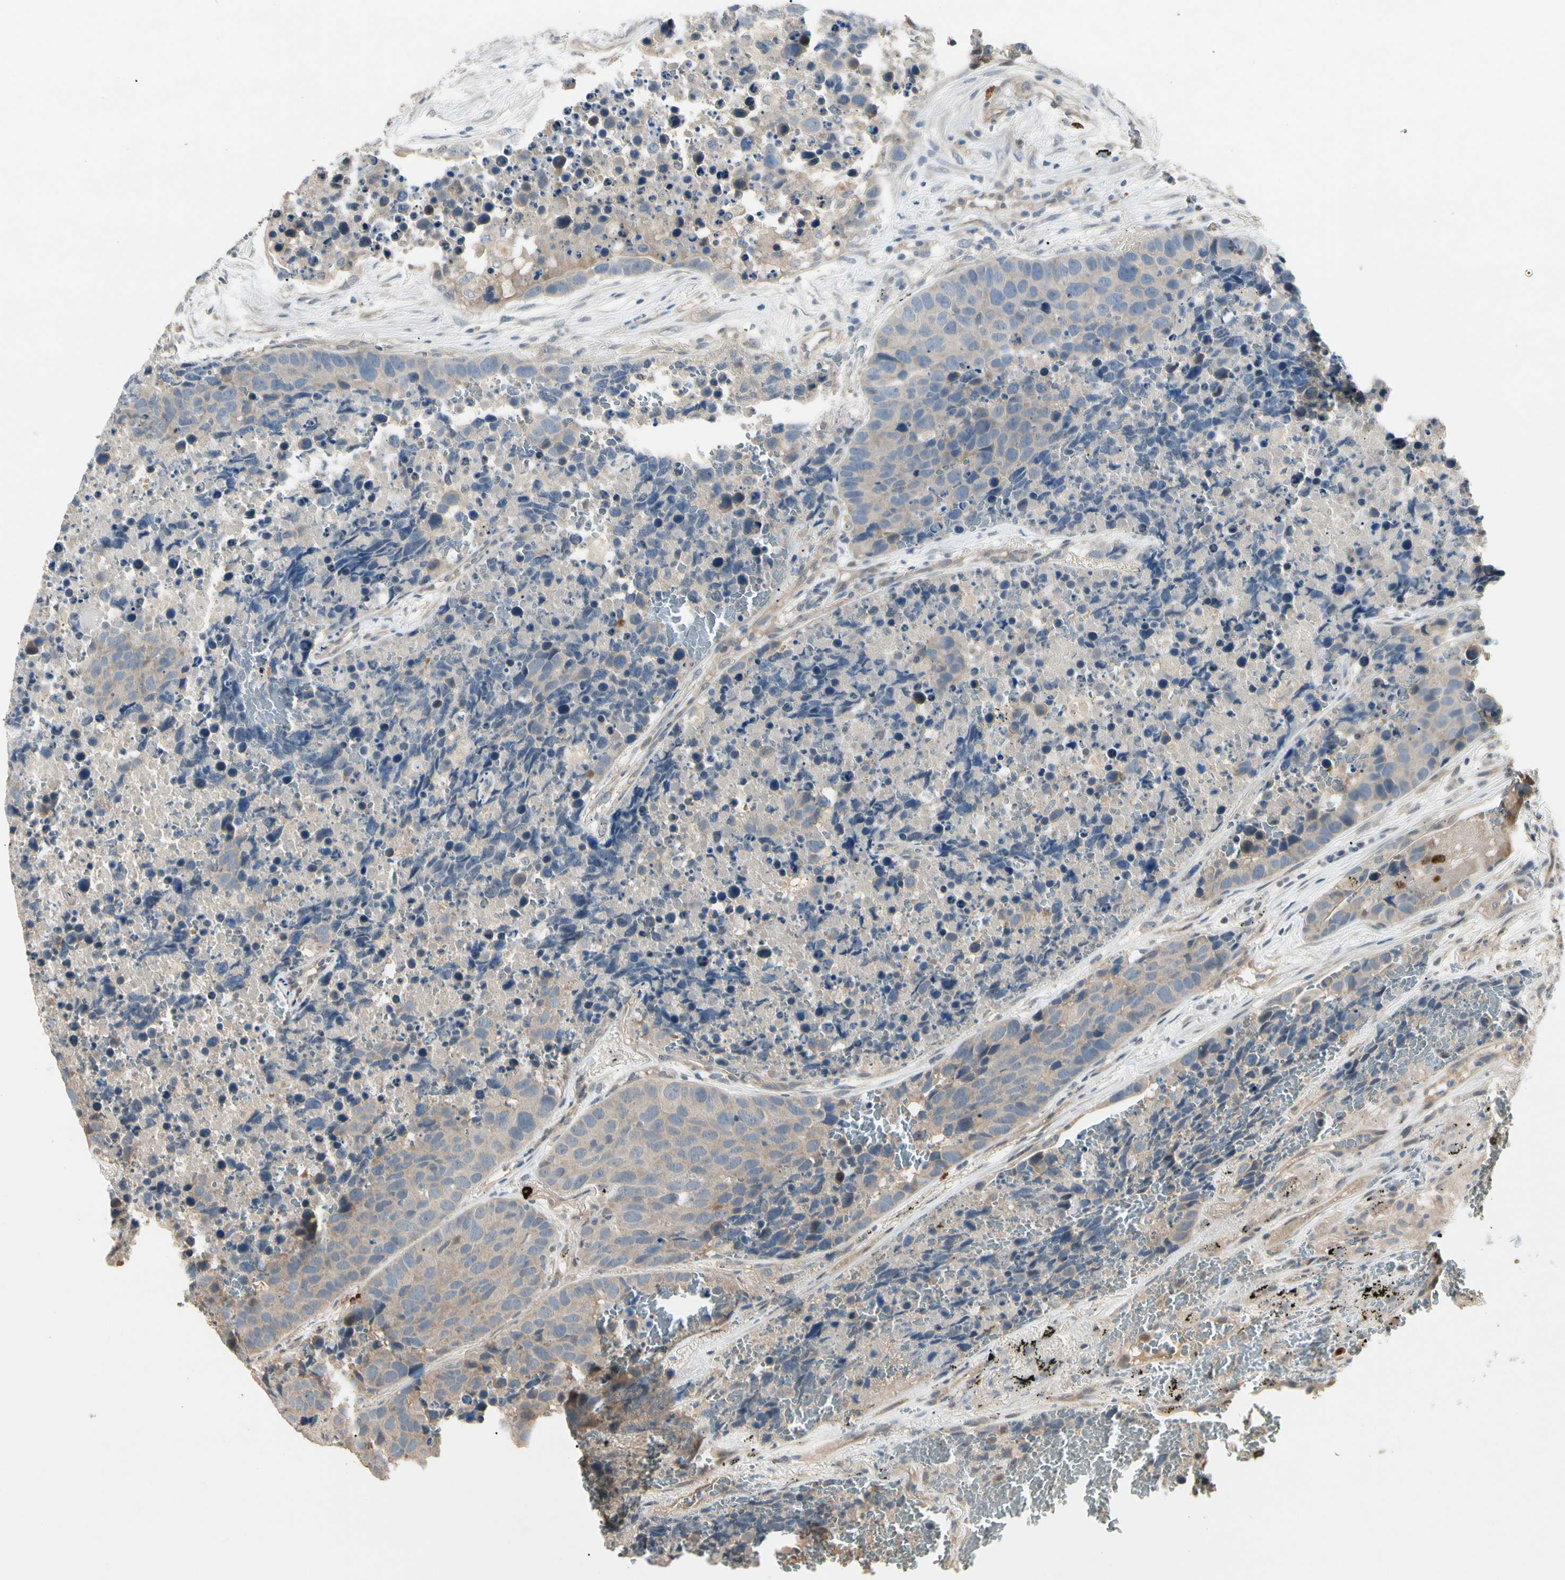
{"staining": {"intensity": "weak", "quantity": "25%-75%", "location": "cytoplasmic/membranous"}, "tissue": "carcinoid", "cell_type": "Tumor cells", "image_type": "cancer", "snomed": [{"axis": "morphology", "description": "Carcinoid, malignant, NOS"}, {"axis": "topography", "description": "Lung"}], "caption": "This histopathology image reveals immunohistochemistry staining of human carcinoid, with low weak cytoplasmic/membranous staining in approximately 25%-75% of tumor cells.", "gene": "ATG4C", "patient": {"sex": "male", "age": 60}}